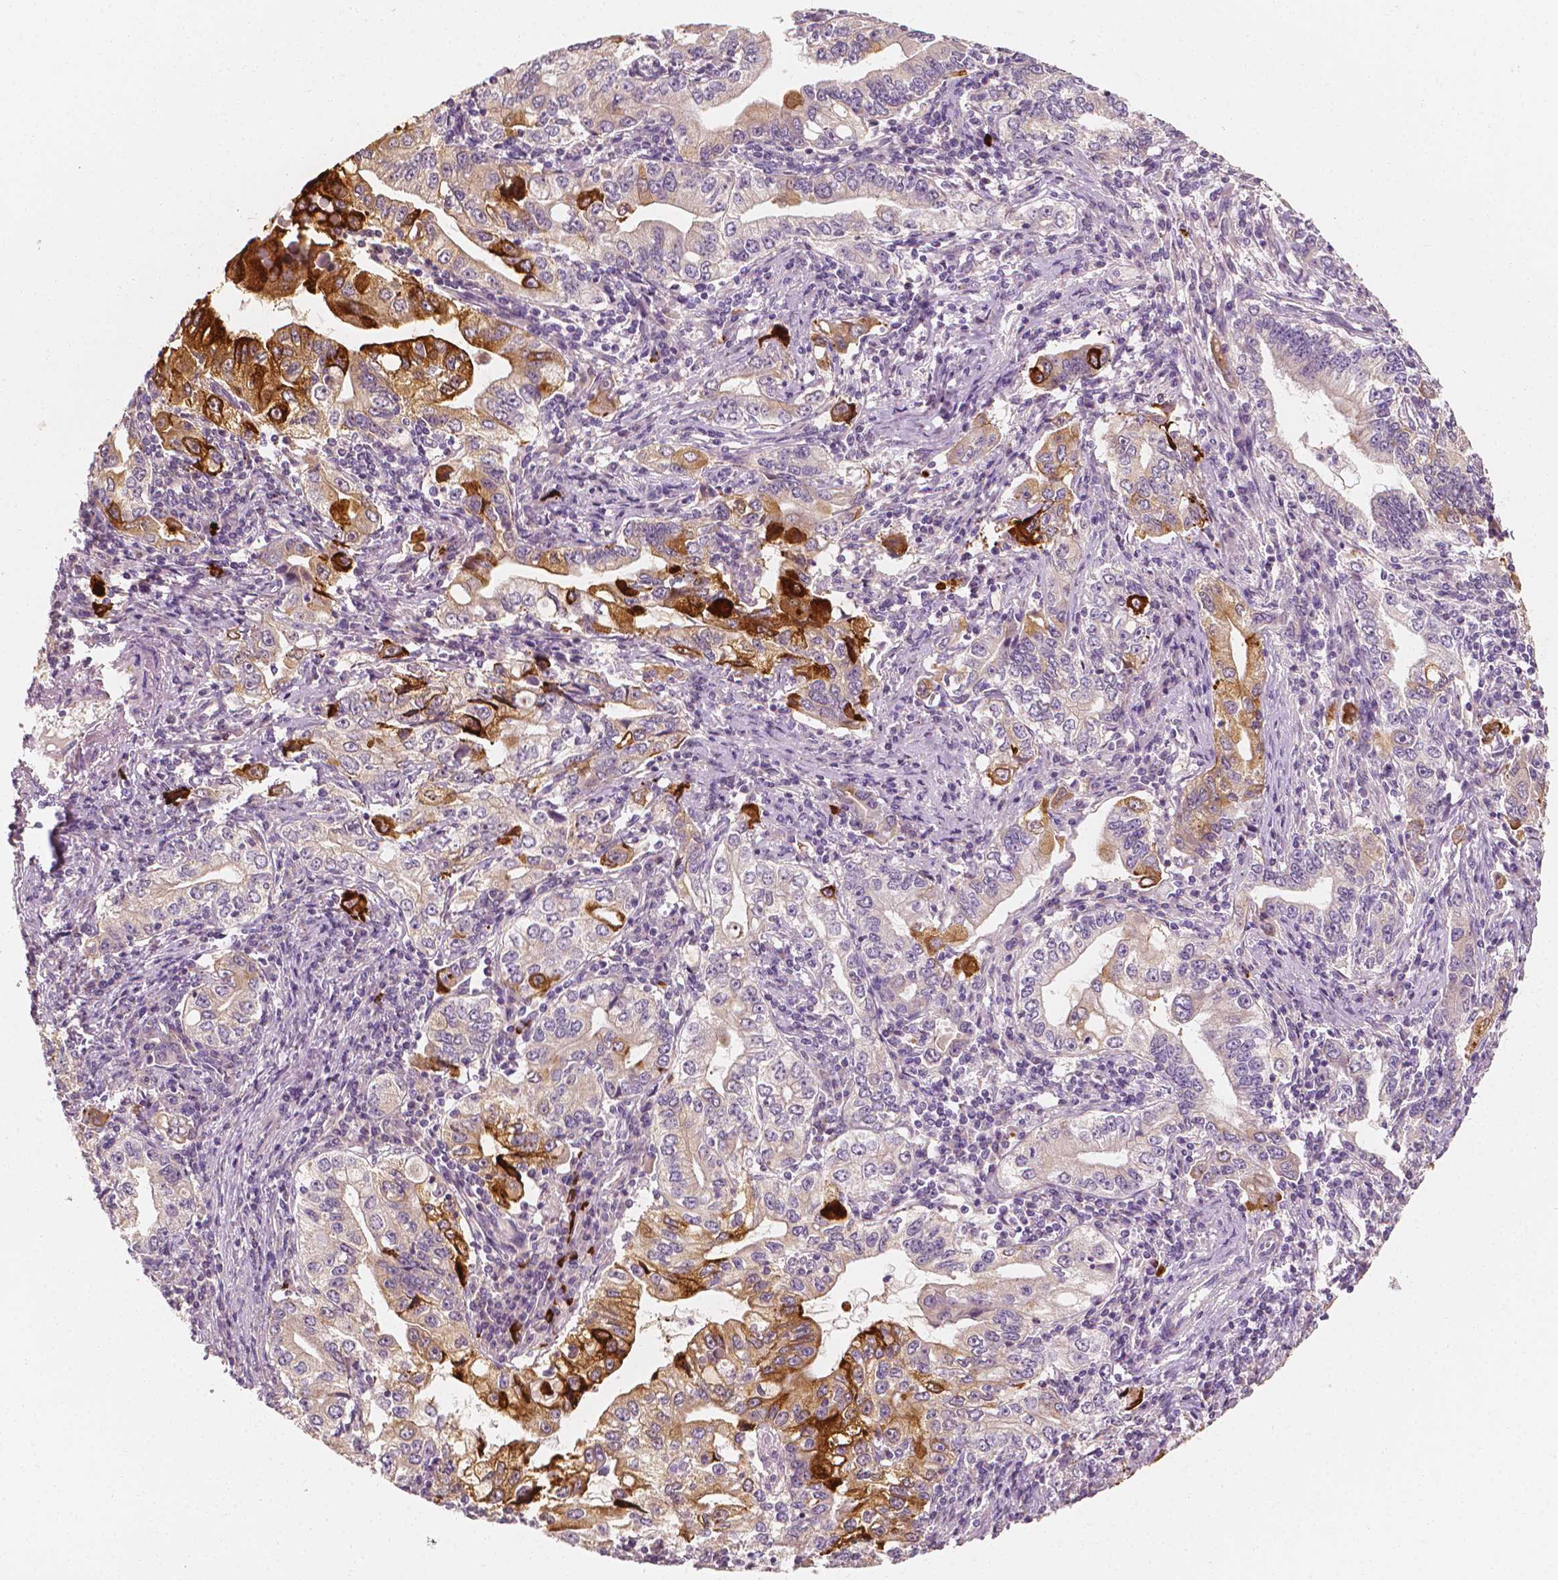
{"staining": {"intensity": "strong", "quantity": "<25%", "location": "cytoplasmic/membranous"}, "tissue": "stomach cancer", "cell_type": "Tumor cells", "image_type": "cancer", "snomed": [{"axis": "morphology", "description": "Adenocarcinoma, NOS"}, {"axis": "topography", "description": "Stomach, lower"}], "caption": "Immunohistochemistry of human stomach cancer (adenocarcinoma) demonstrates medium levels of strong cytoplasmic/membranous positivity in about <25% of tumor cells.", "gene": "SHPK", "patient": {"sex": "female", "age": 72}}